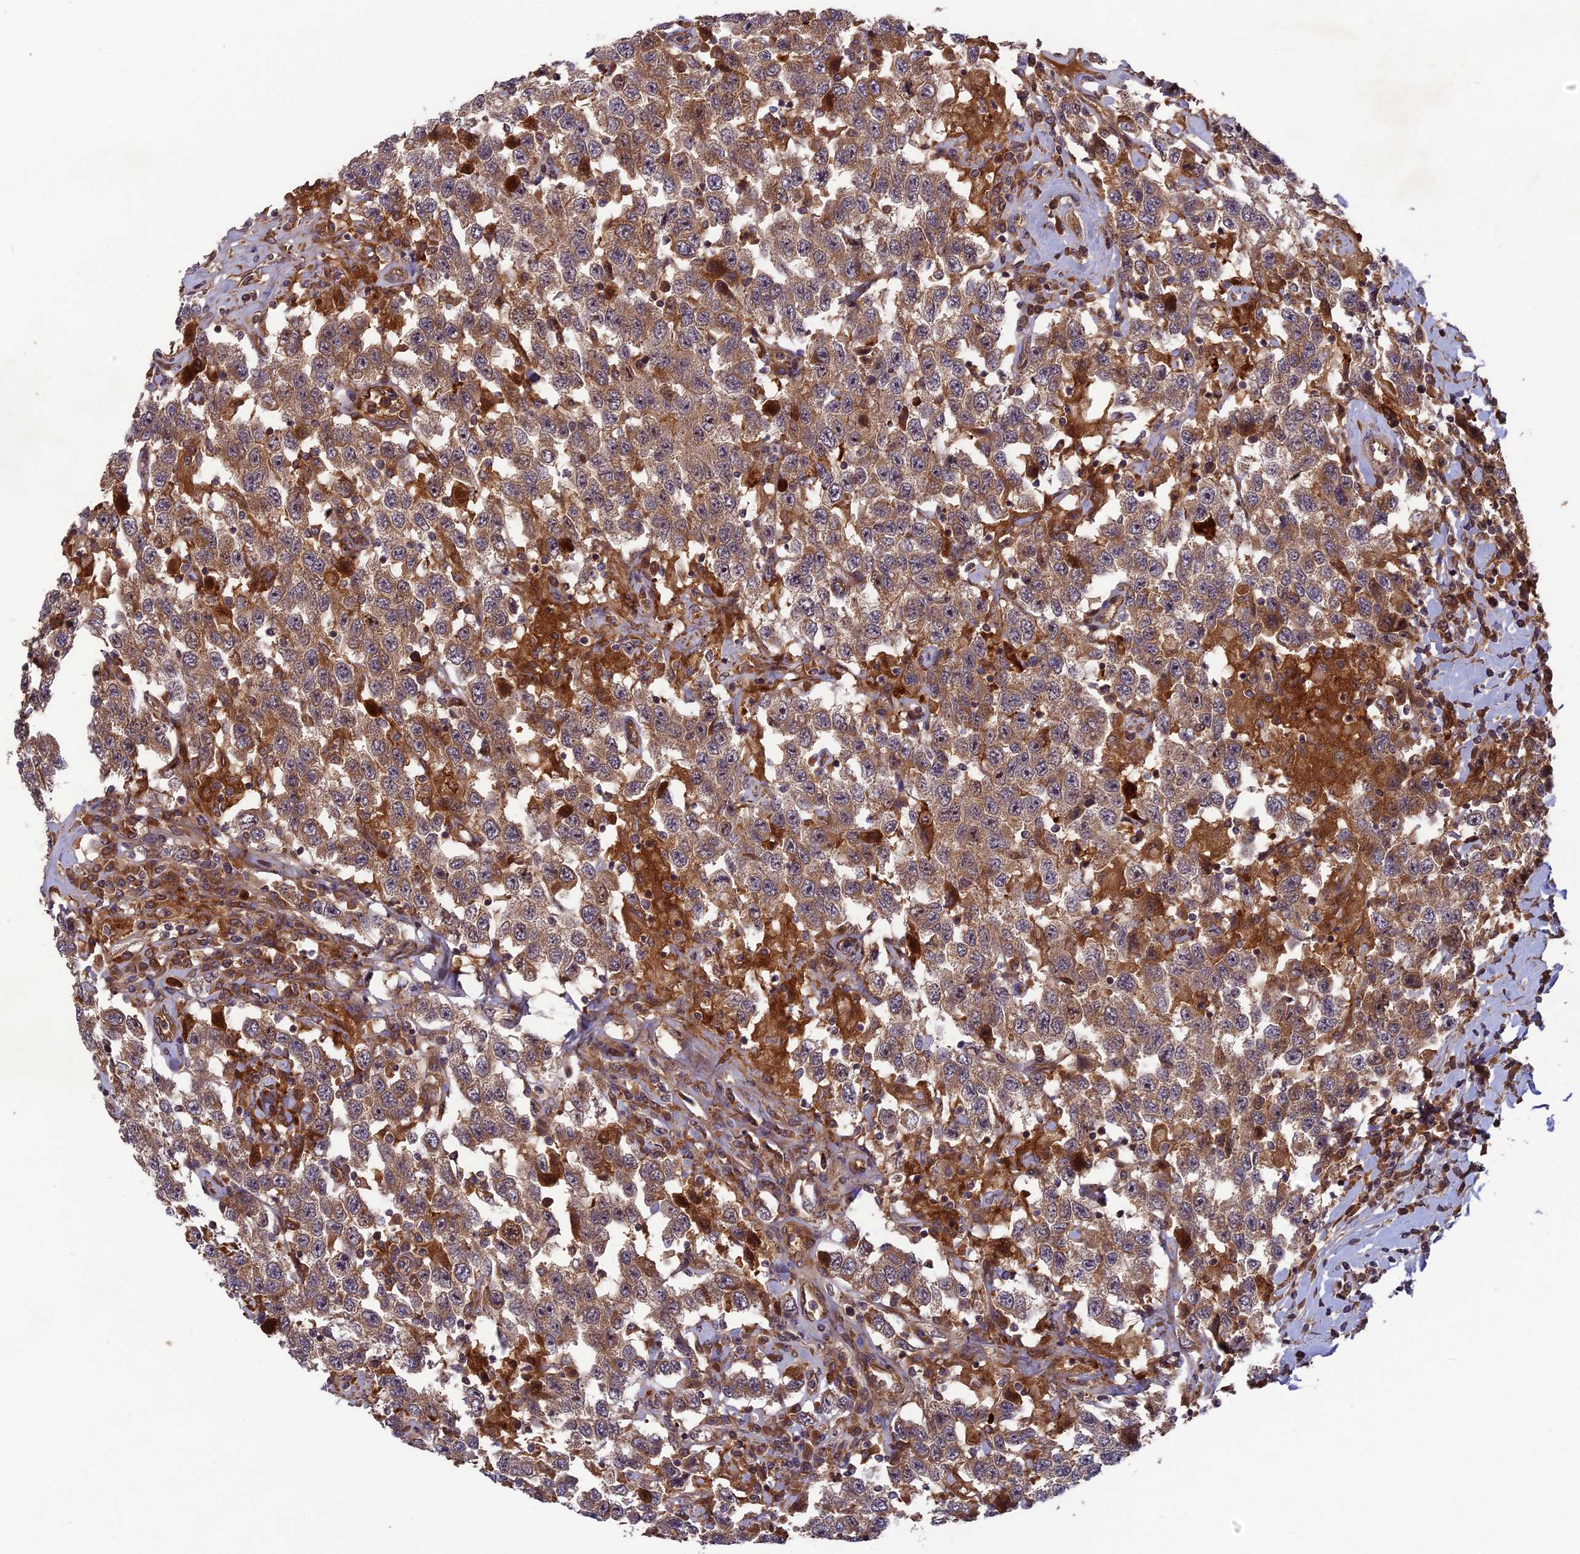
{"staining": {"intensity": "moderate", "quantity": ">75%", "location": "cytoplasmic/membranous"}, "tissue": "testis cancer", "cell_type": "Tumor cells", "image_type": "cancer", "snomed": [{"axis": "morphology", "description": "Seminoma, NOS"}, {"axis": "topography", "description": "Testis"}], "caption": "This photomicrograph demonstrates immunohistochemistry staining of human testis cancer (seminoma), with medium moderate cytoplasmic/membranous positivity in approximately >75% of tumor cells.", "gene": "TMUB2", "patient": {"sex": "male", "age": 41}}